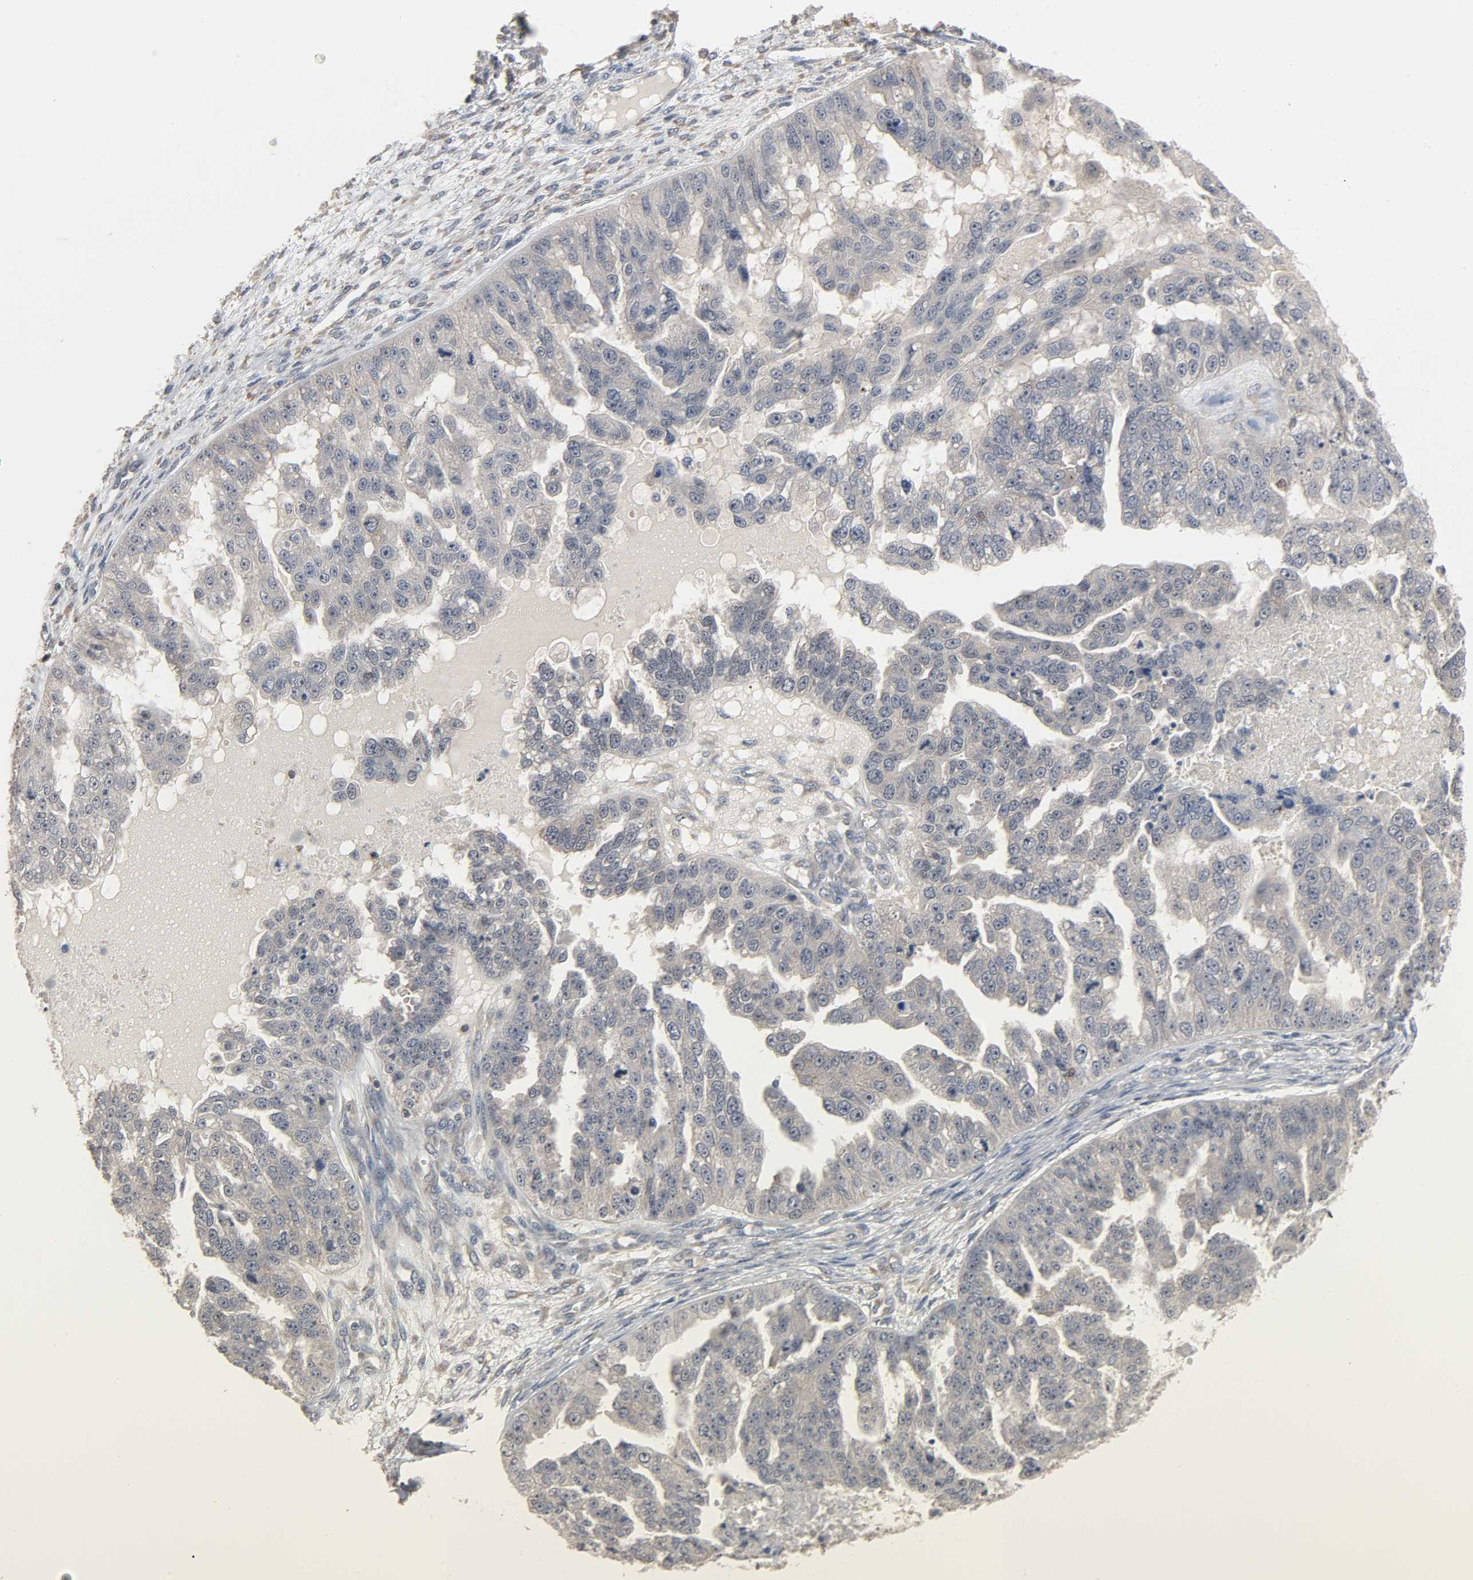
{"staining": {"intensity": "moderate", "quantity": "<25%", "location": "cytoplasmic/membranous"}, "tissue": "ovarian cancer", "cell_type": "Tumor cells", "image_type": "cancer", "snomed": [{"axis": "morphology", "description": "Cystadenocarcinoma, serous, NOS"}, {"axis": "topography", "description": "Ovary"}], "caption": "Brown immunohistochemical staining in human serous cystadenocarcinoma (ovarian) shows moderate cytoplasmic/membranous staining in about <25% of tumor cells.", "gene": "PLEKHA2", "patient": {"sex": "female", "age": 58}}